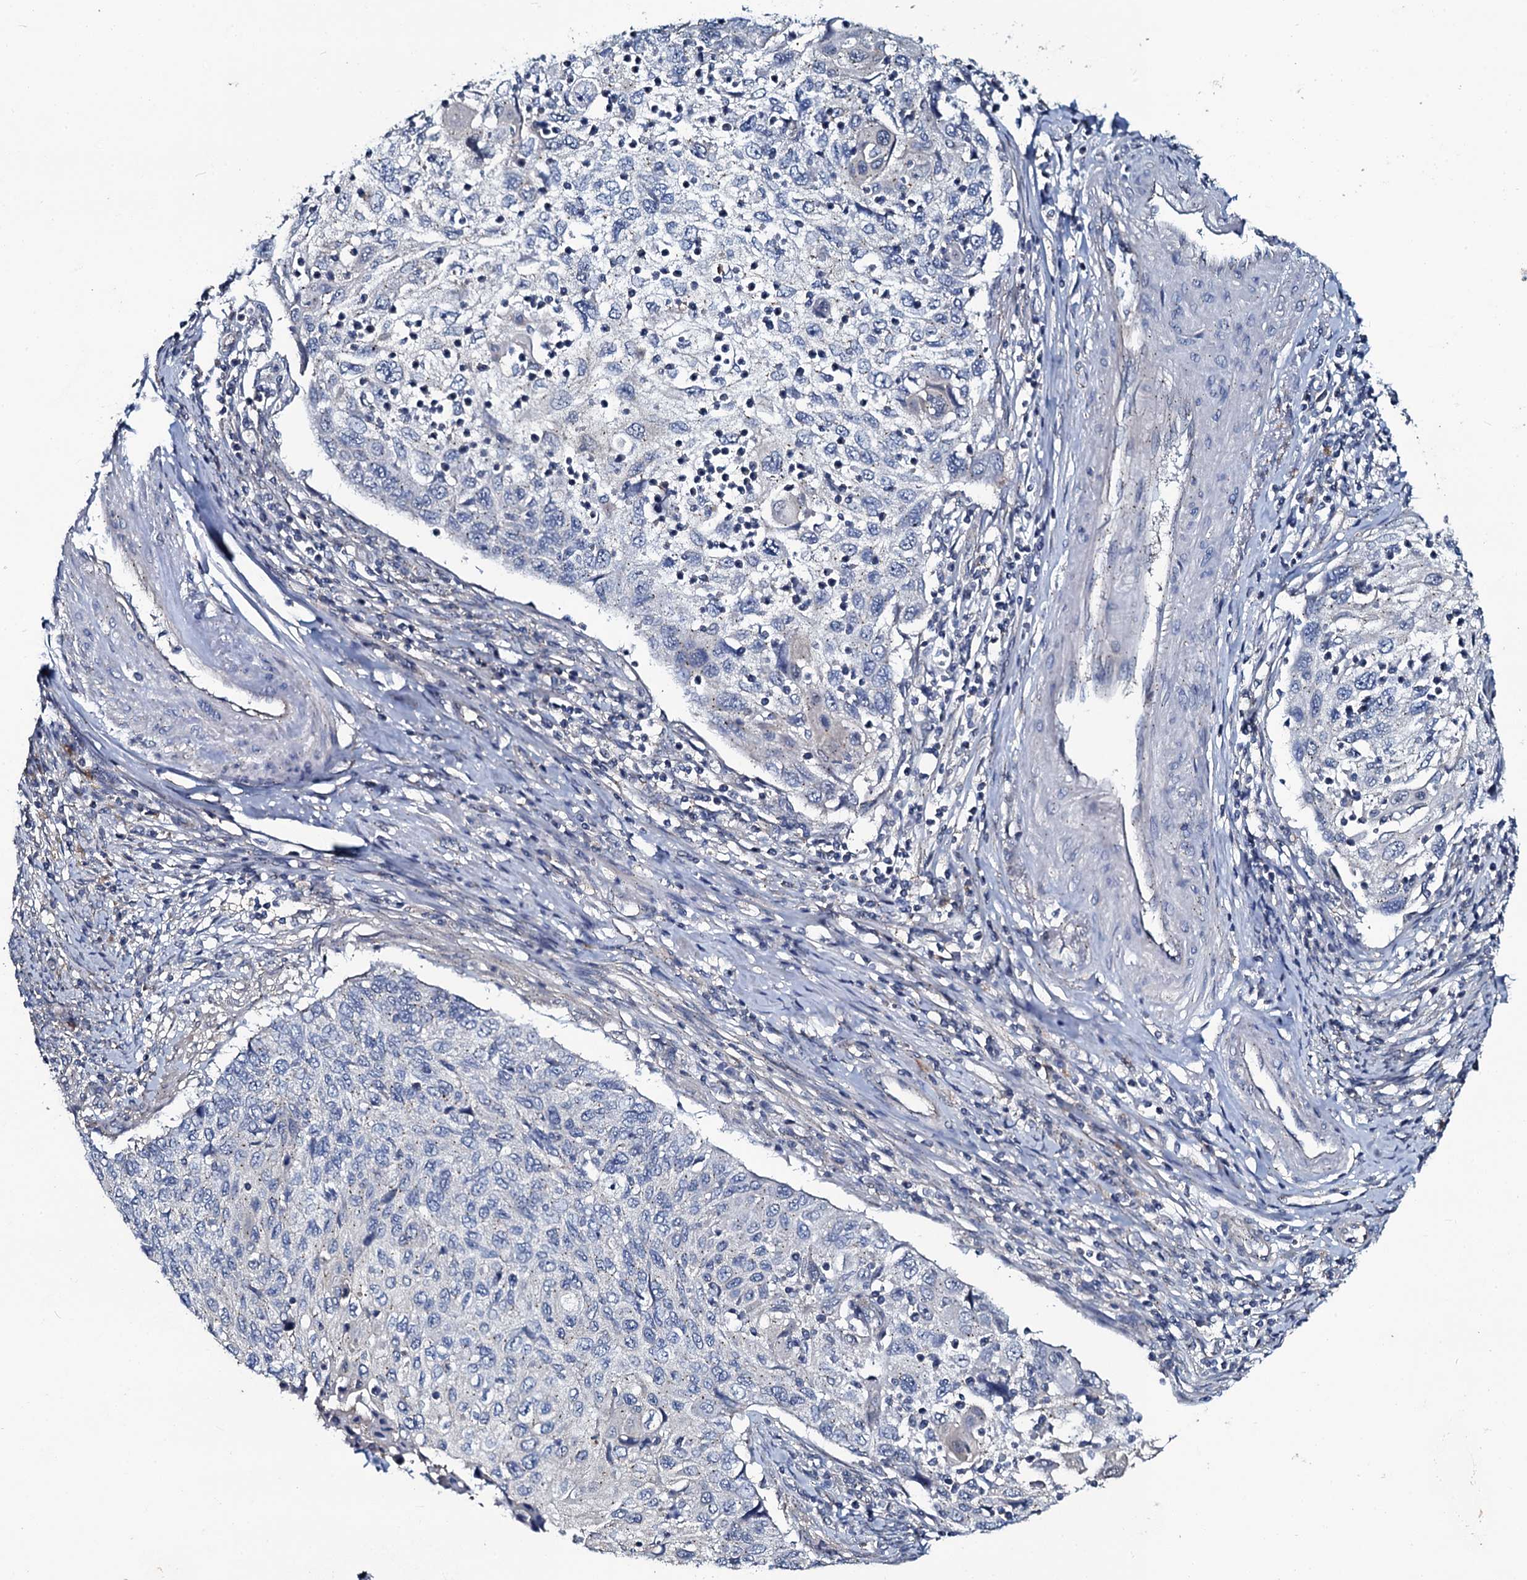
{"staining": {"intensity": "negative", "quantity": "none", "location": "none"}, "tissue": "cervical cancer", "cell_type": "Tumor cells", "image_type": "cancer", "snomed": [{"axis": "morphology", "description": "Squamous cell carcinoma, NOS"}, {"axis": "topography", "description": "Cervix"}], "caption": "Image shows no protein expression in tumor cells of cervical cancer (squamous cell carcinoma) tissue.", "gene": "USPL1", "patient": {"sex": "female", "age": 70}}